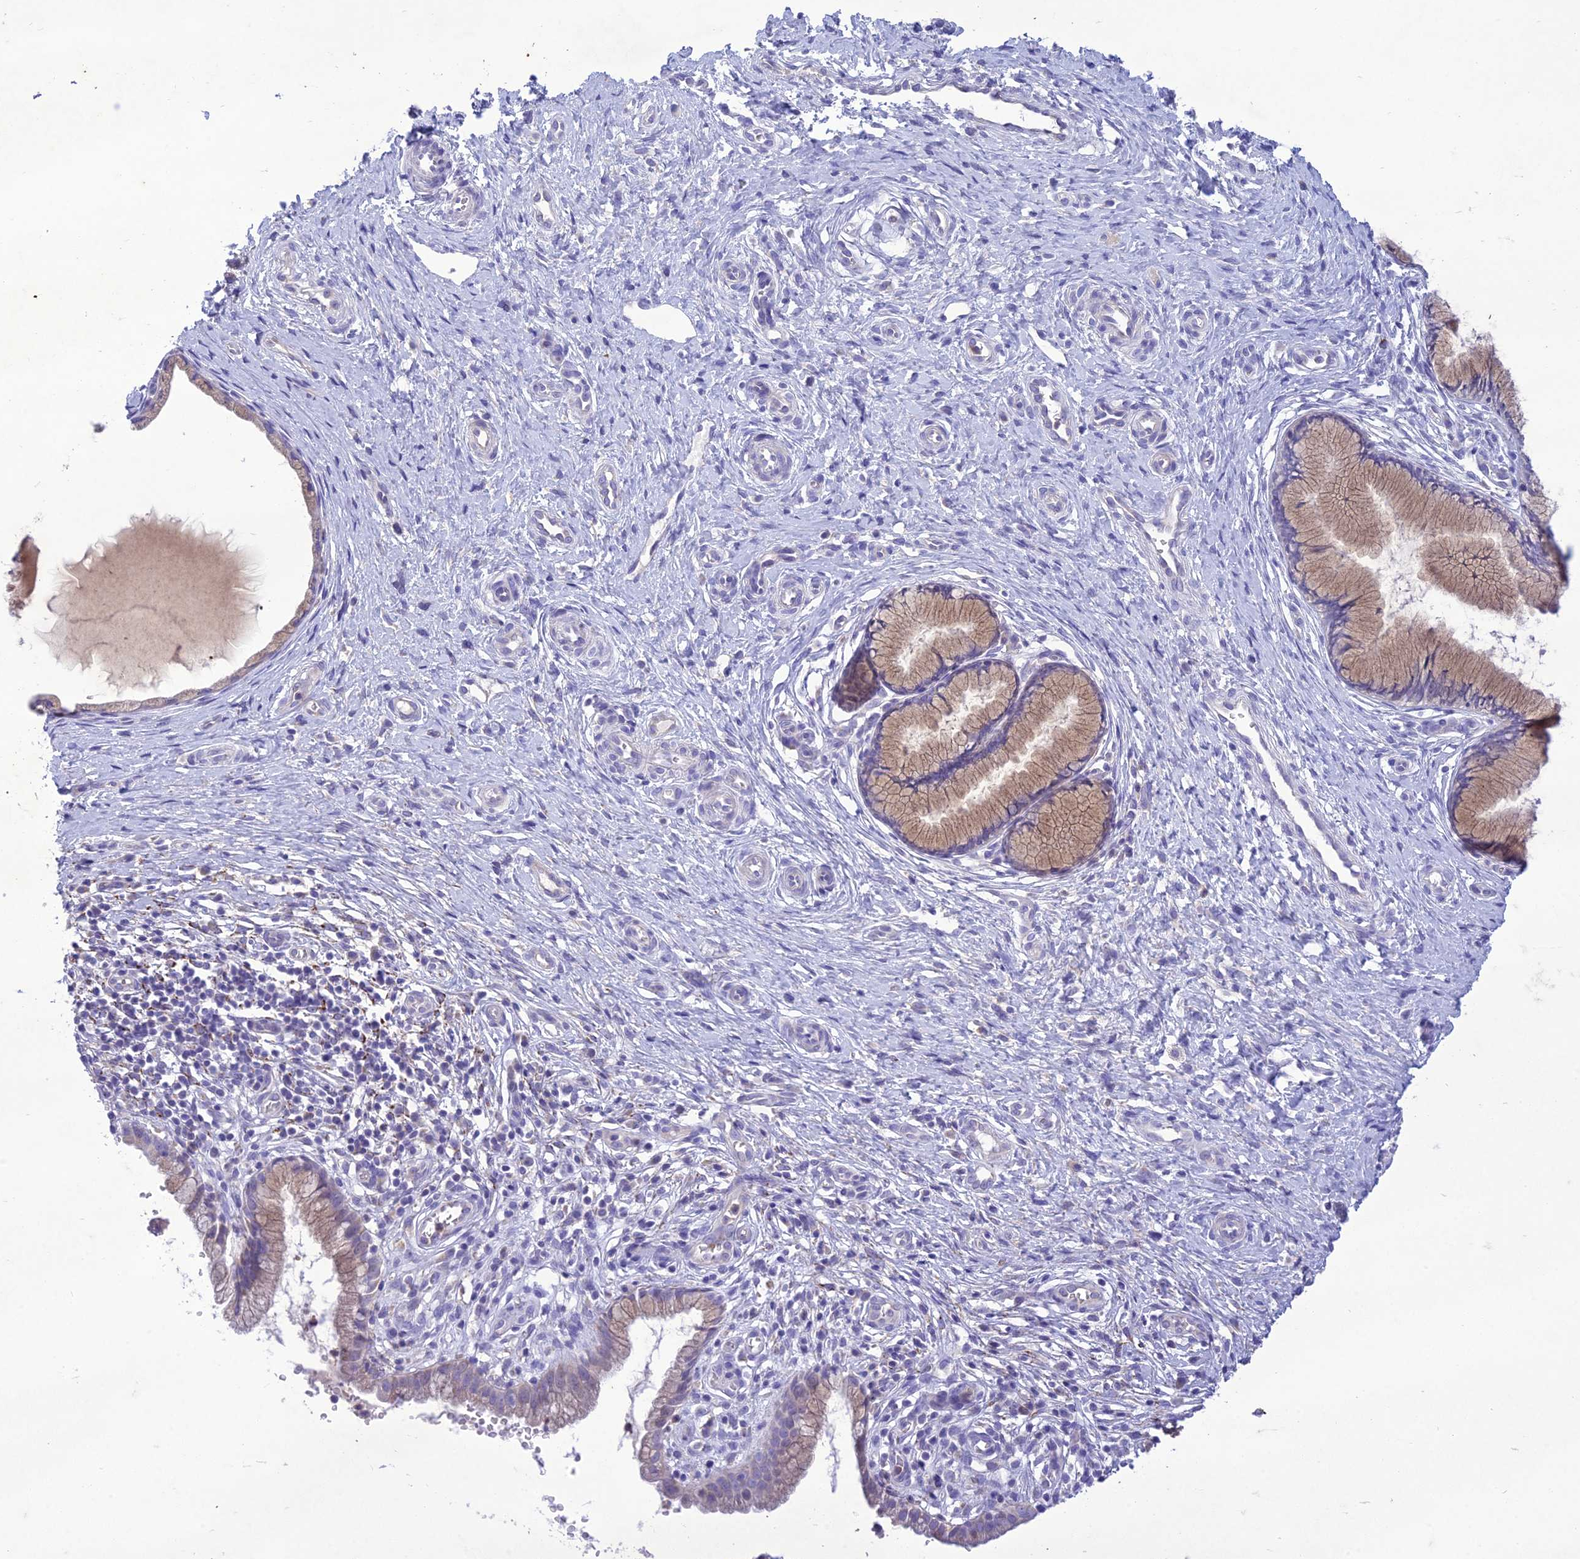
{"staining": {"intensity": "weak", "quantity": ">75%", "location": "cytoplasmic/membranous"}, "tissue": "cervix", "cell_type": "Glandular cells", "image_type": "normal", "snomed": [{"axis": "morphology", "description": "Normal tissue, NOS"}, {"axis": "topography", "description": "Cervix"}], "caption": "The photomicrograph displays a brown stain indicating the presence of a protein in the cytoplasmic/membranous of glandular cells in cervix. The protein of interest is stained brown, and the nuclei are stained in blue (DAB (3,3'-diaminobenzidine) IHC with brightfield microscopy, high magnification).", "gene": "SLC13A5", "patient": {"sex": "female", "age": 36}}